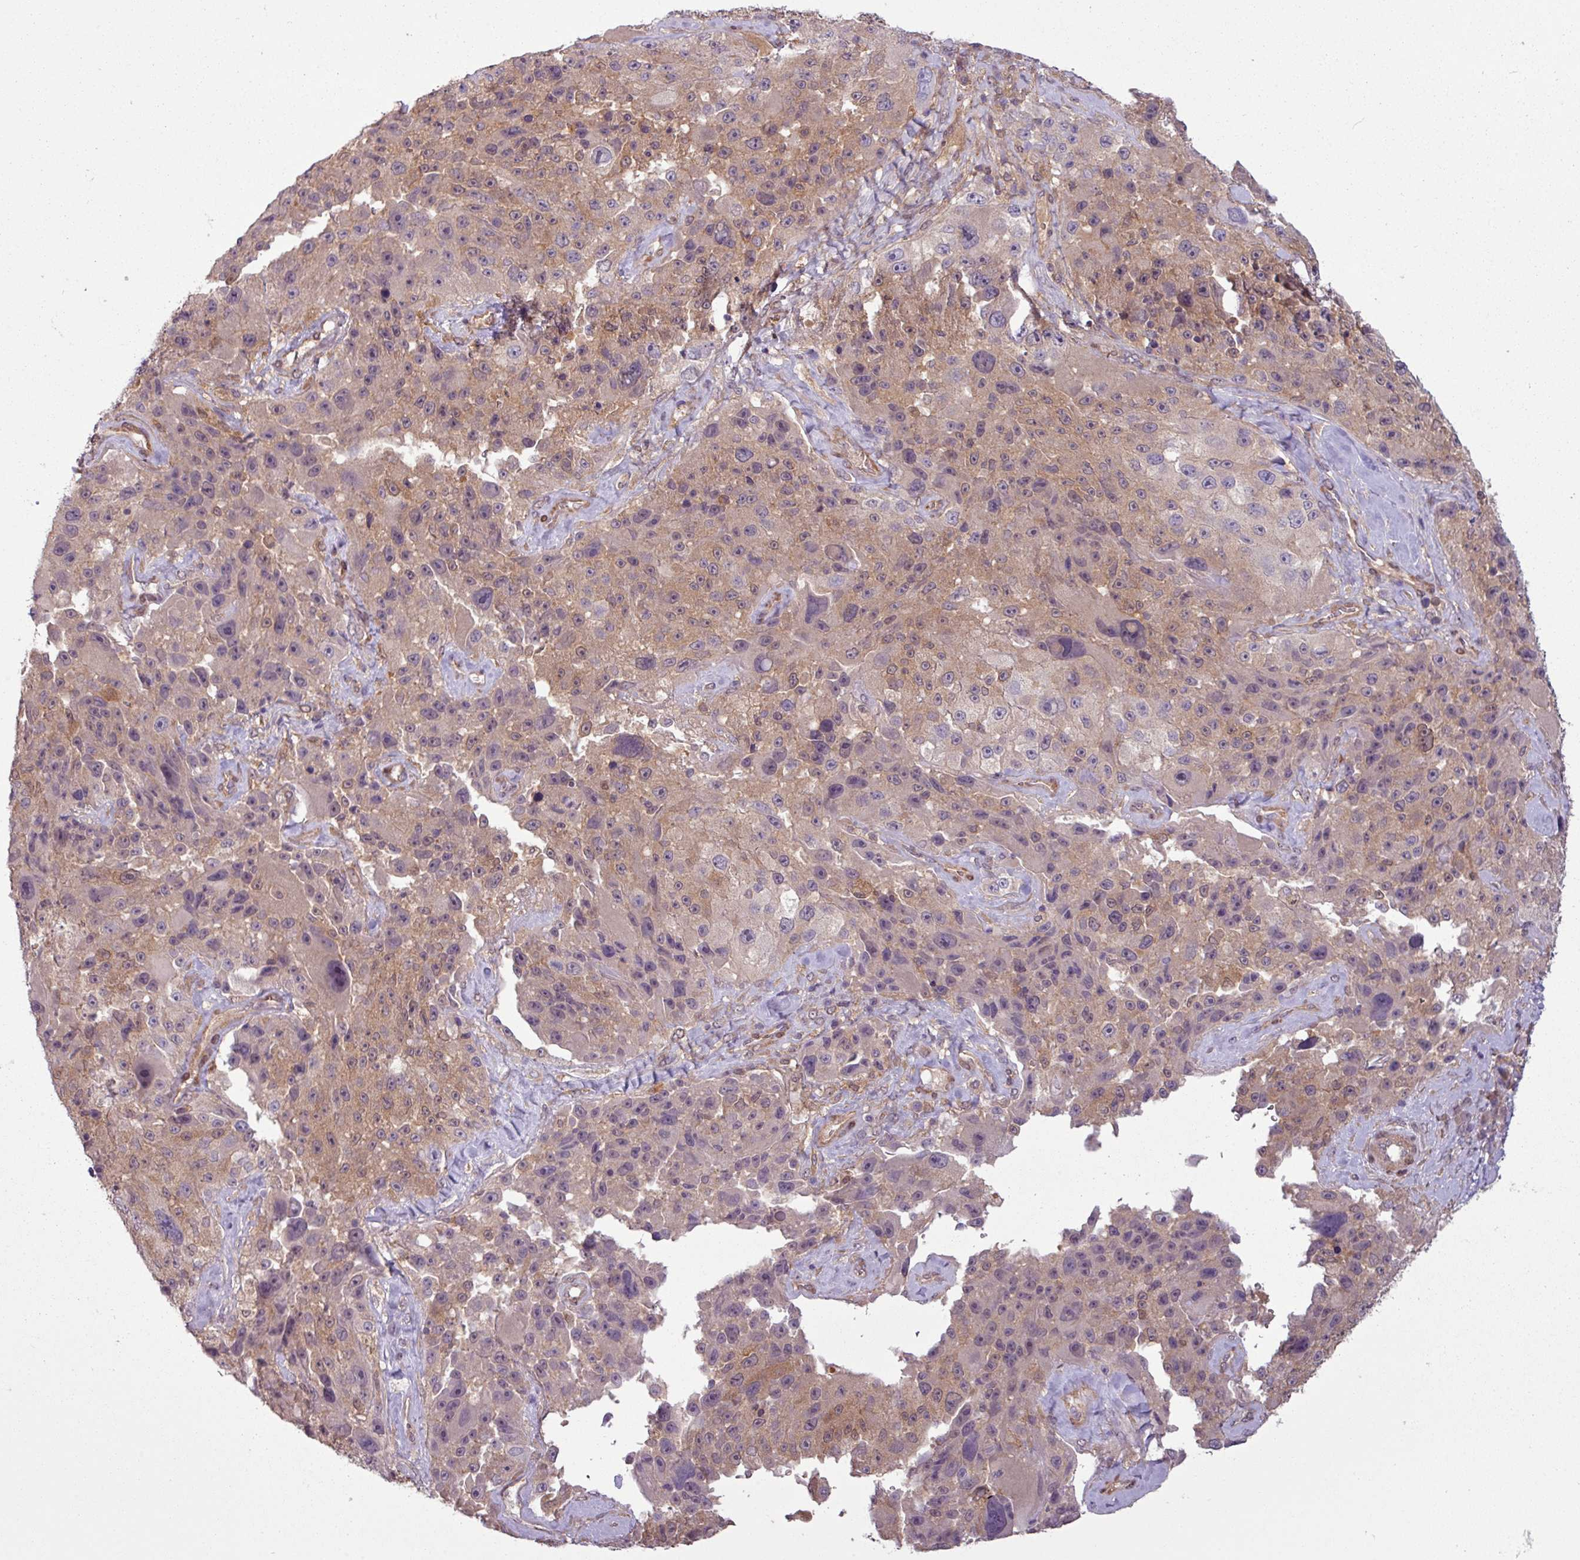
{"staining": {"intensity": "weak", "quantity": "25%-75%", "location": "cytoplasmic/membranous"}, "tissue": "melanoma", "cell_type": "Tumor cells", "image_type": "cancer", "snomed": [{"axis": "morphology", "description": "Malignant melanoma, Metastatic site"}, {"axis": "topography", "description": "Lymph node"}], "caption": "Brown immunohistochemical staining in malignant melanoma (metastatic site) displays weak cytoplasmic/membranous expression in approximately 25%-75% of tumor cells. (IHC, brightfield microscopy, high magnification).", "gene": "SH3BGRL", "patient": {"sex": "male", "age": 62}}